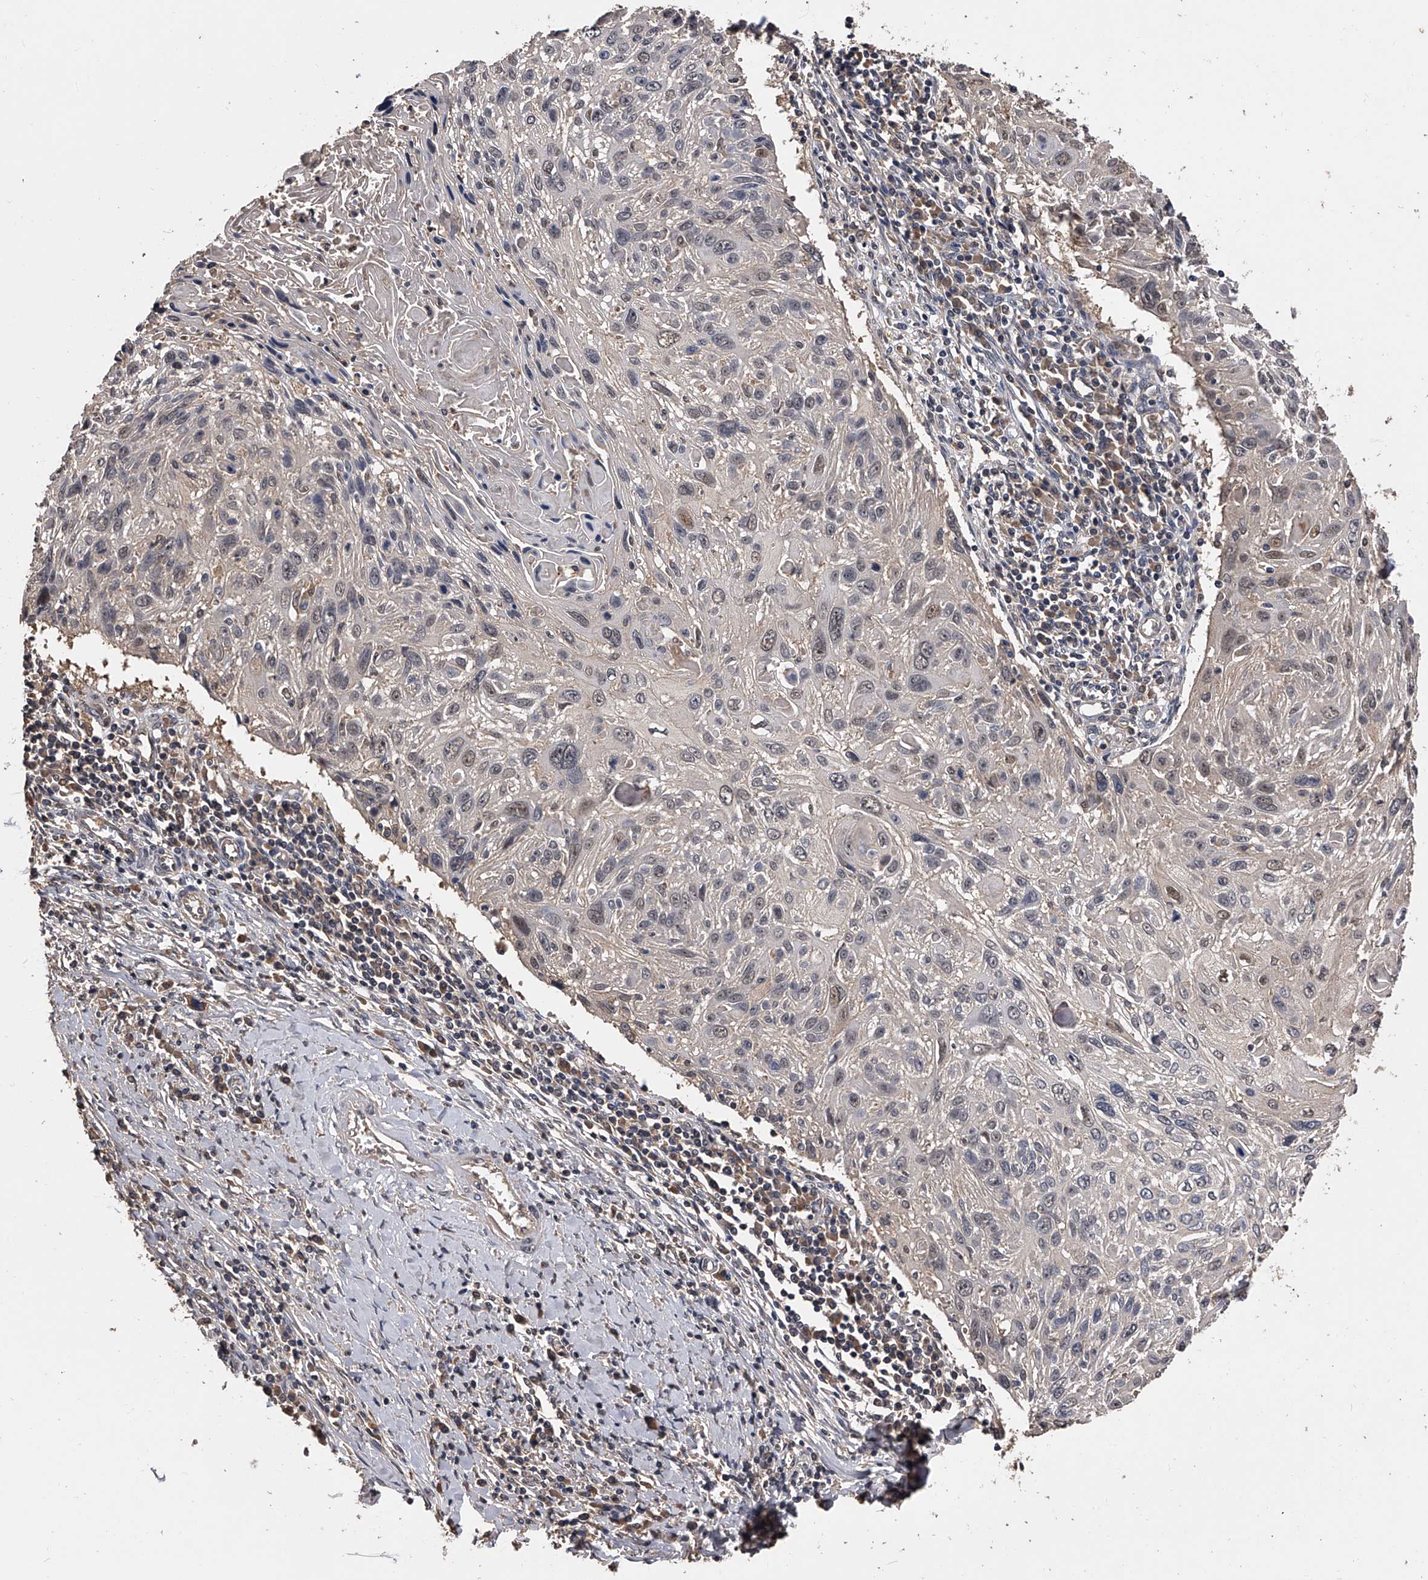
{"staining": {"intensity": "negative", "quantity": "none", "location": "none"}, "tissue": "cervical cancer", "cell_type": "Tumor cells", "image_type": "cancer", "snomed": [{"axis": "morphology", "description": "Squamous cell carcinoma, NOS"}, {"axis": "topography", "description": "Cervix"}], "caption": "IHC of cervical cancer reveals no expression in tumor cells.", "gene": "EFCAB7", "patient": {"sex": "female", "age": 51}}